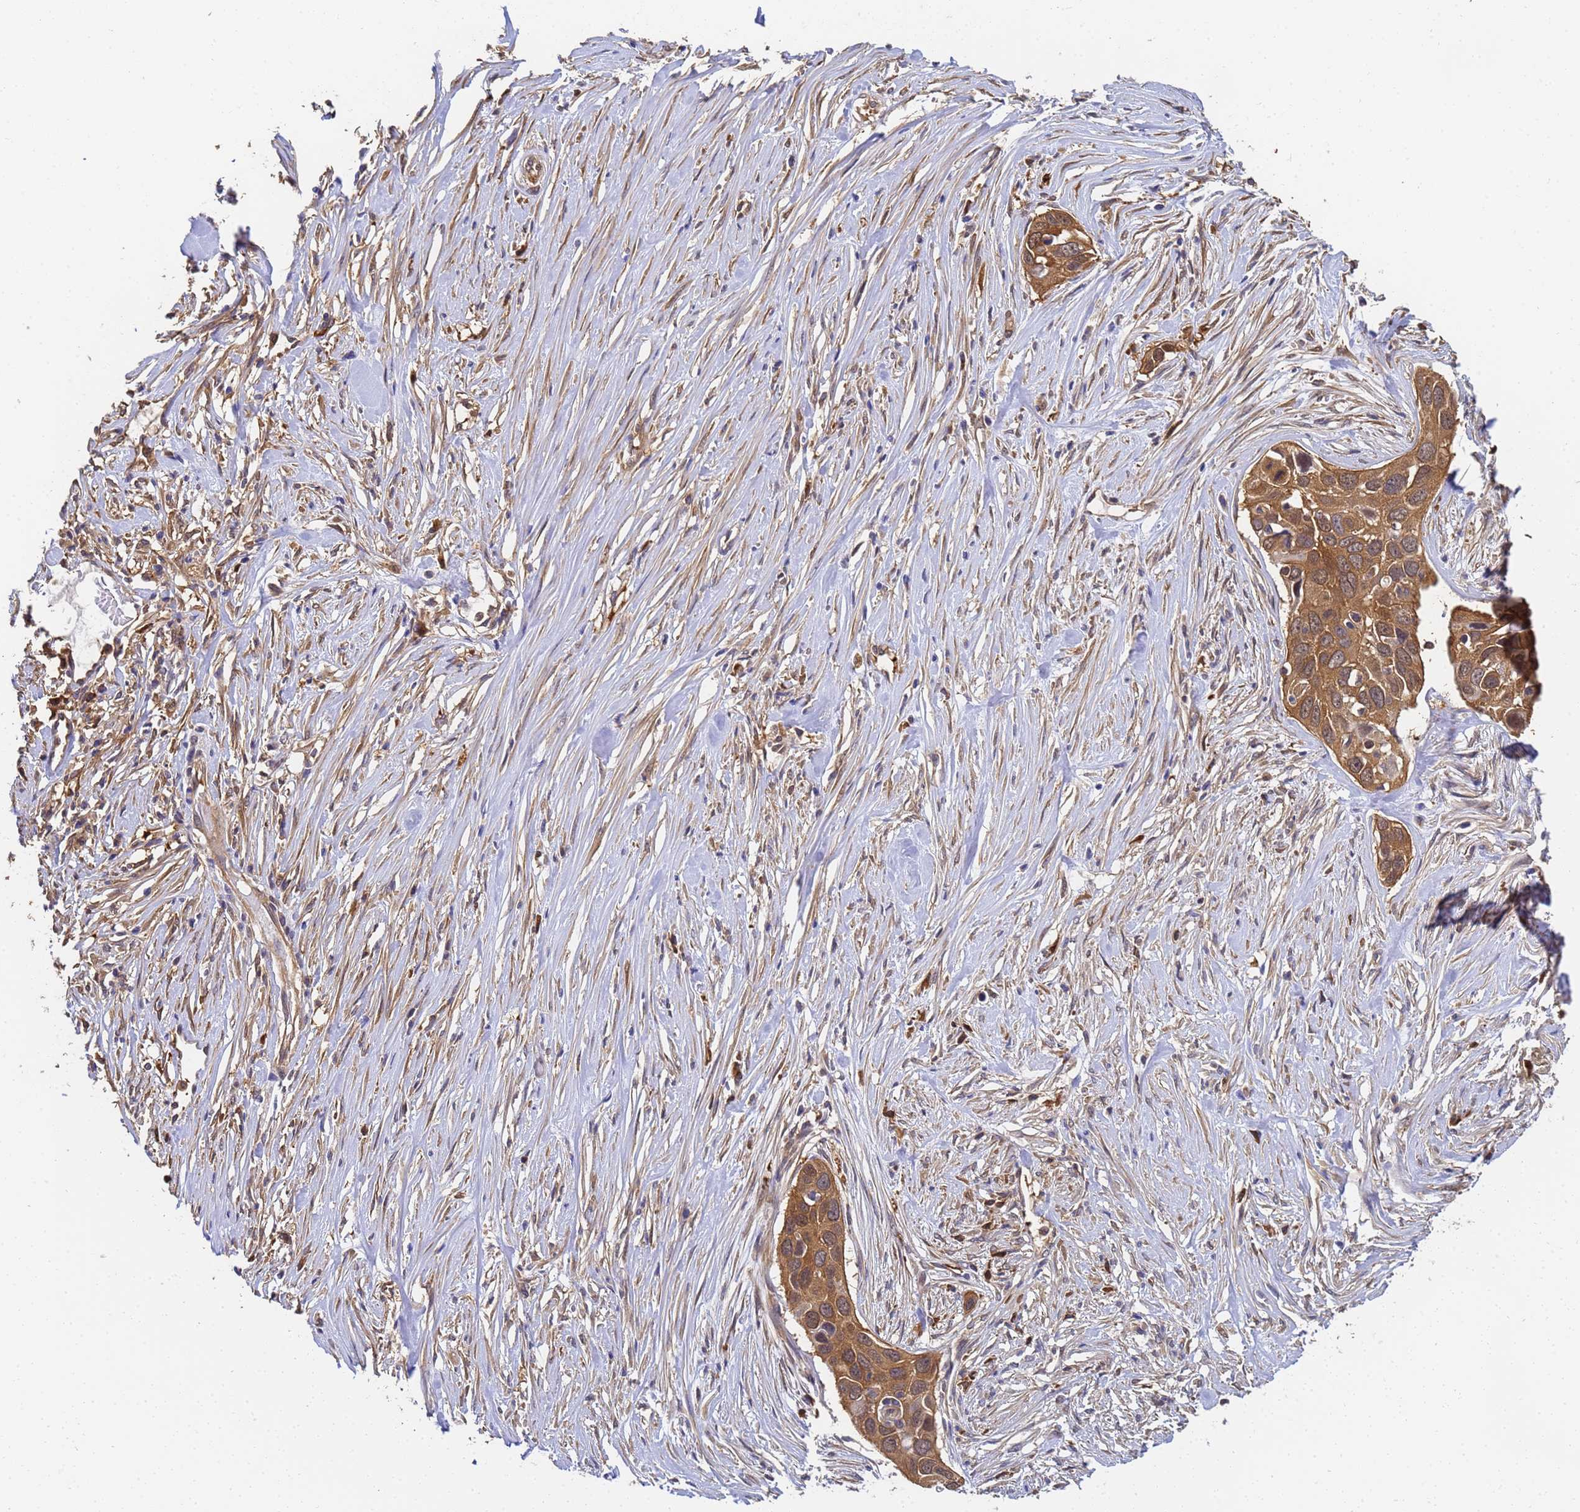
{"staining": {"intensity": "moderate", "quantity": ">75%", "location": "cytoplasmic/membranous"}, "tissue": "pancreatic cancer", "cell_type": "Tumor cells", "image_type": "cancer", "snomed": [{"axis": "morphology", "description": "Adenocarcinoma, NOS"}, {"axis": "topography", "description": "Pancreas"}], "caption": "Immunohistochemistry staining of pancreatic cancer (adenocarcinoma), which displays medium levels of moderate cytoplasmic/membranous expression in about >75% of tumor cells indicating moderate cytoplasmic/membranous protein staining. The staining was performed using DAB (brown) for protein detection and nuclei were counterstained in hematoxylin (blue).", "gene": "NME1-NME2", "patient": {"sex": "female", "age": 60}}